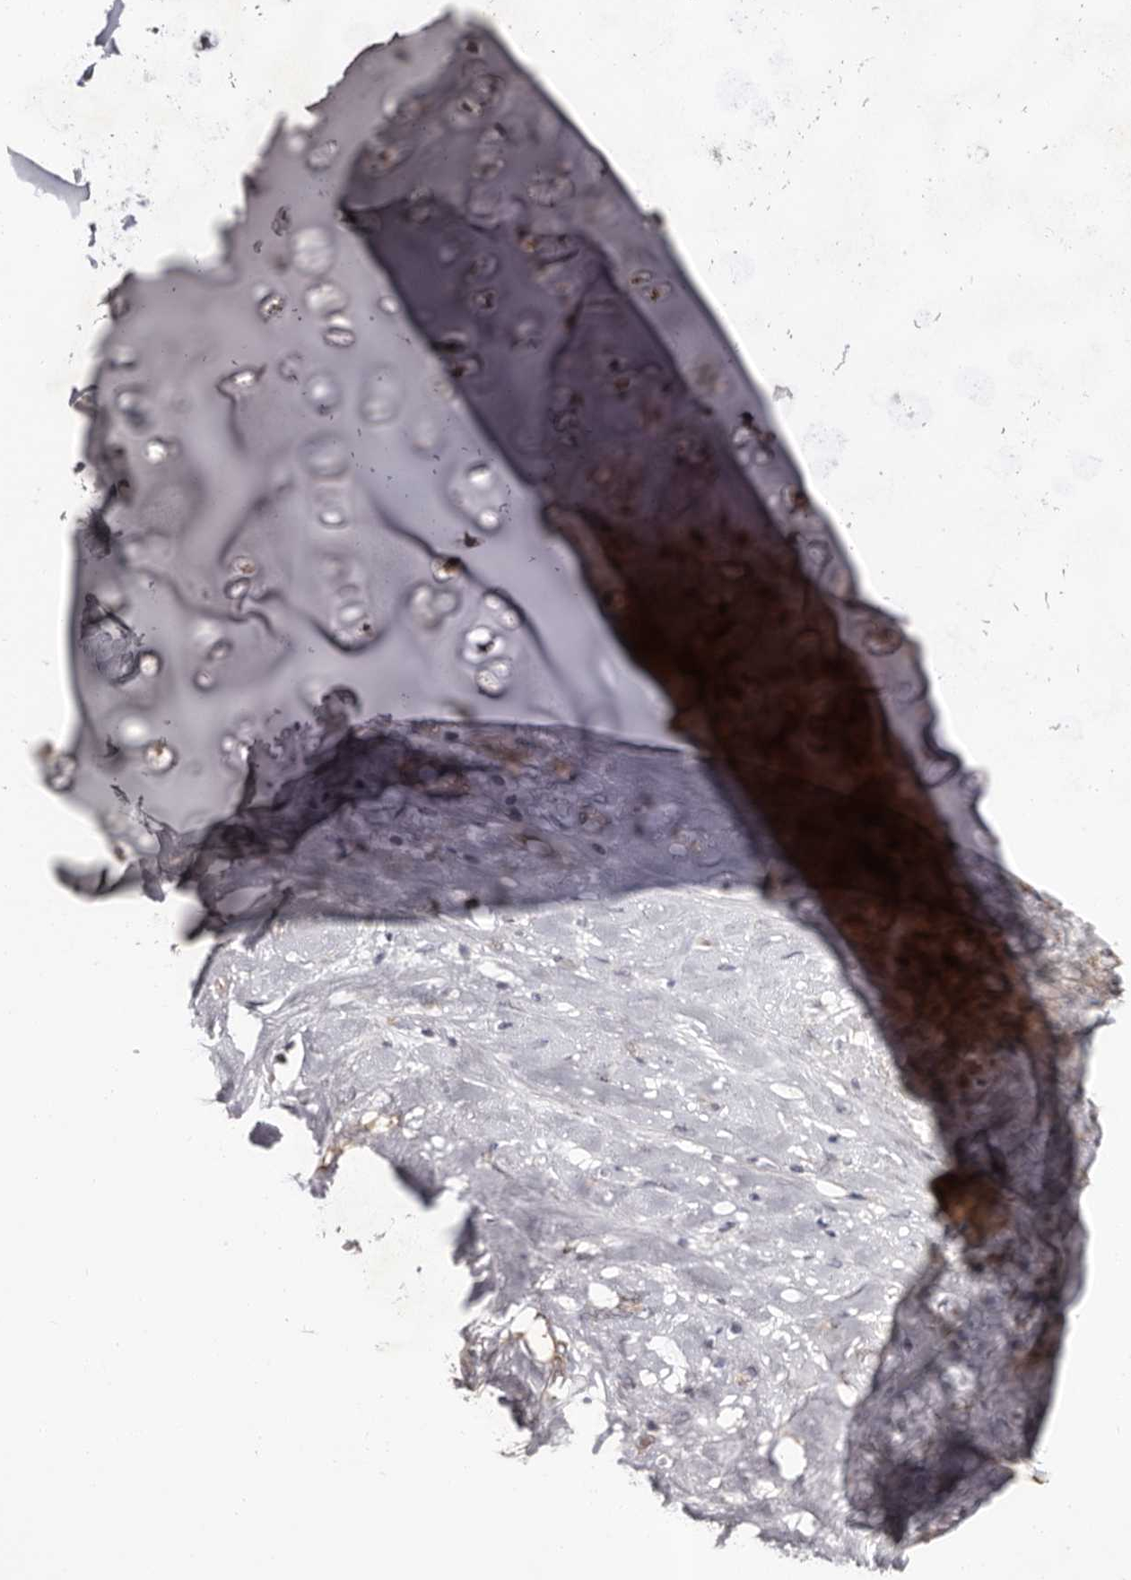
{"staining": {"intensity": "negative", "quantity": "none", "location": "none"}, "tissue": "adipose tissue", "cell_type": "Adipocytes", "image_type": "normal", "snomed": [{"axis": "morphology", "description": "Normal tissue, NOS"}, {"axis": "morphology", "description": "Basal cell carcinoma"}, {"axis": "topography", "description": "Cartilage tissue"}, {"axis": "topography", "description": "Nasopharynx"}, {"axis": "topography", "description": "Oral tissue"}], "caption": "Protein analysis of normal adipose tissue reveals no significant staining in adipocytes.", "gene": "MED8", "patient": {"sex": "female", "age": 77}}